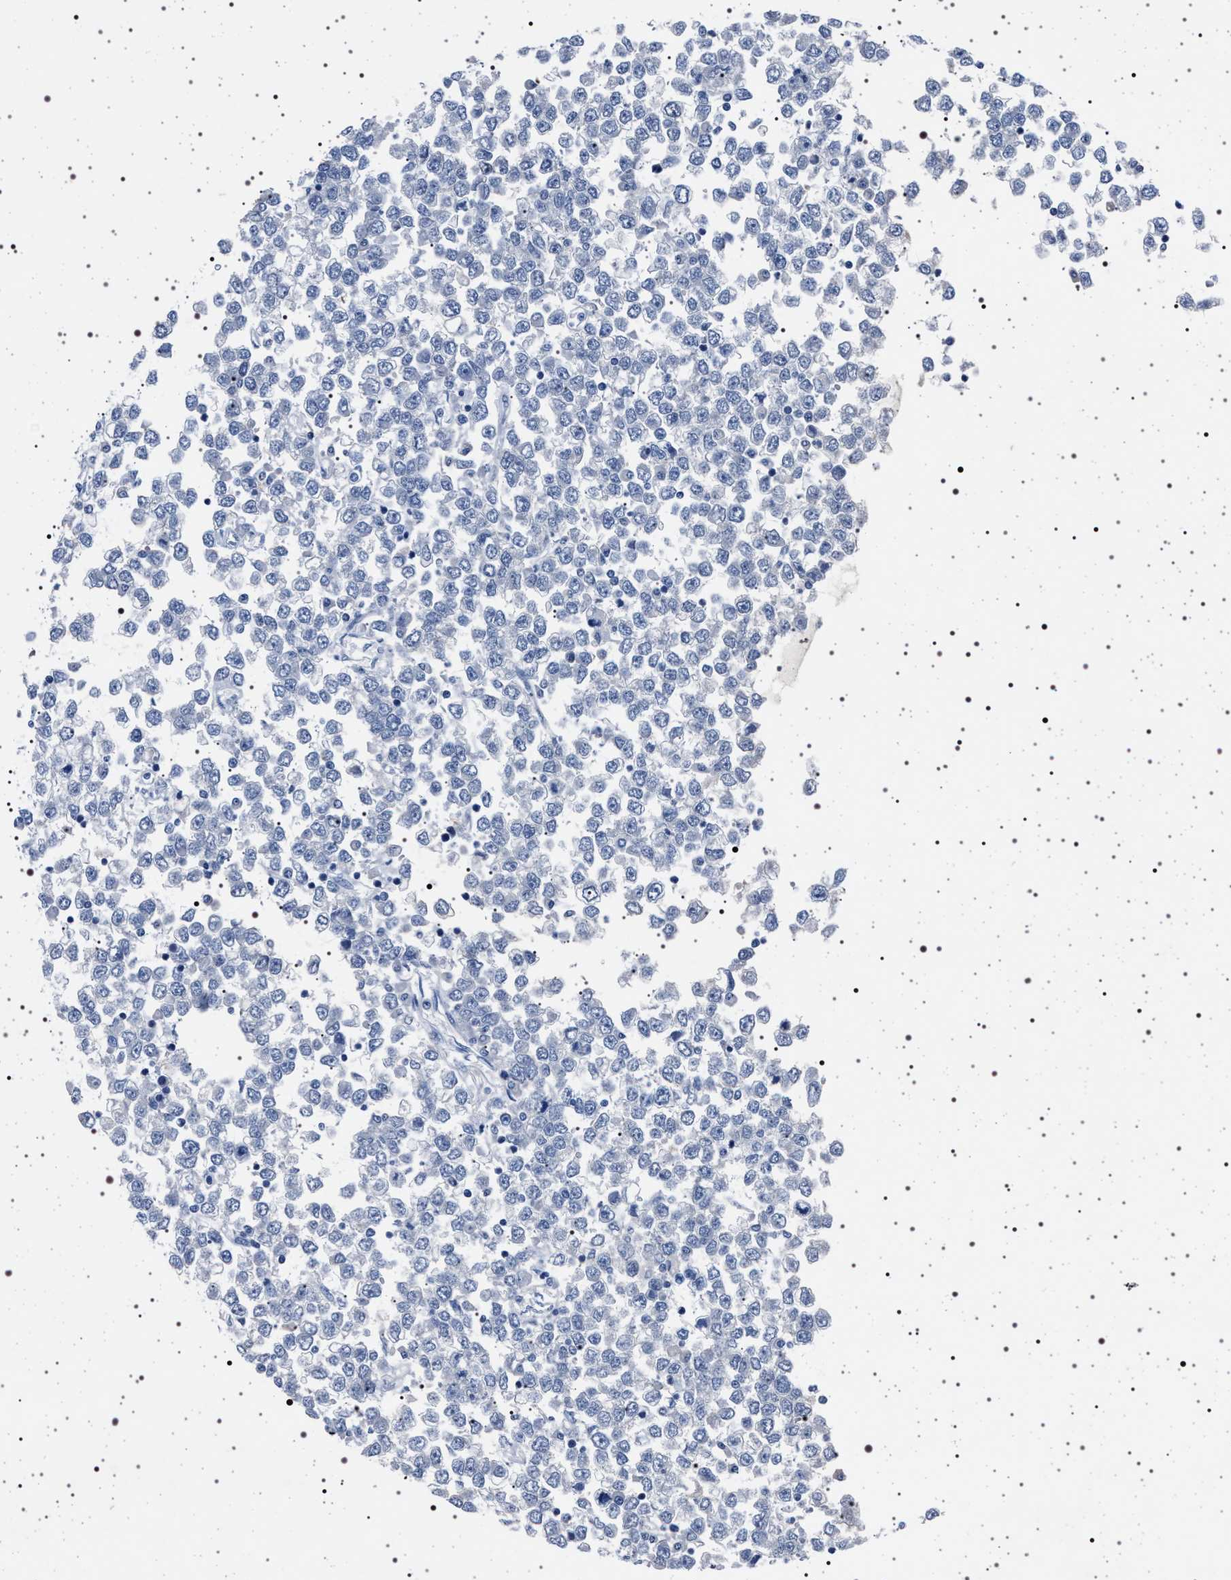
{"staining": {"intensity": "negative", "quantity": "none", "location": "none"}, "tissue": "testis cancer", "cell_type": "Tumor cells", "image_type": "cancer", "snomed": [{"axis": "morphology", "description": "Seminoma, NOS"}, {"axis": "topography", "description": "Testis"}], "caption": "Immunohistochemistry of seminoma (testis) shows no expression in tumor cells. (Brightfield microscopy of DAB immunohistochemistry at high magnification).", "gene": "NAT9", "patient": {"sex": "male", "age": 65}}